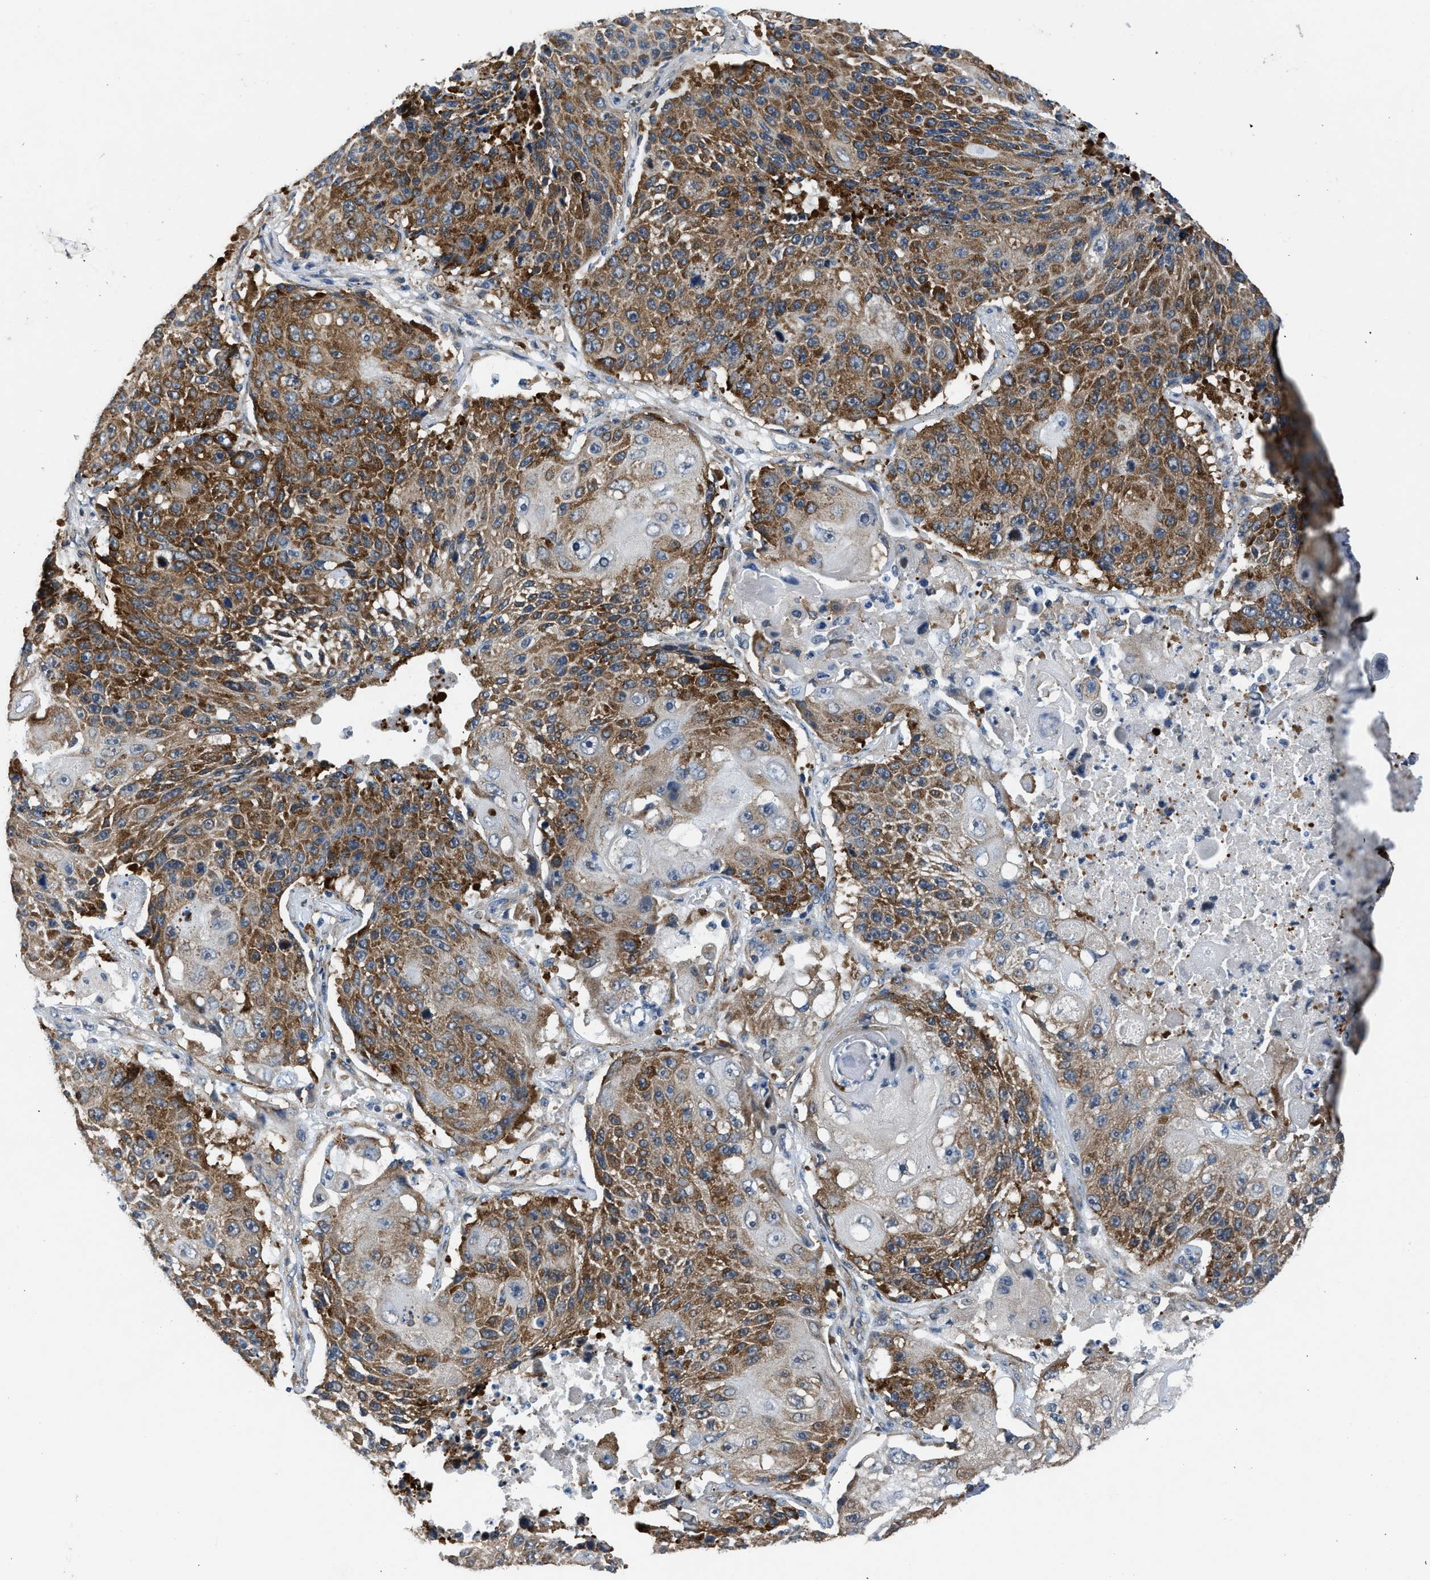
{"staining": {"intensity": "strong", "quantity": ">75%", "location": "cytoplasmic/membranous"}, "tissue": "lung cancer", "cell_type": "Tumor cells", "image_type": "cancer", "snomed": [{"axis": "morphology", "description": "Squamous cell carcinoma, NOS"}, {"axis": "topography", "description": "Lung"}], "caption": "Strong cytoplasmic/membranous protein expression is identified in about >75% of tumor cells in lung squamous cell carcinoma.", "gene": "PA2G4", "patient": {"sex": "male", "age": 61}}